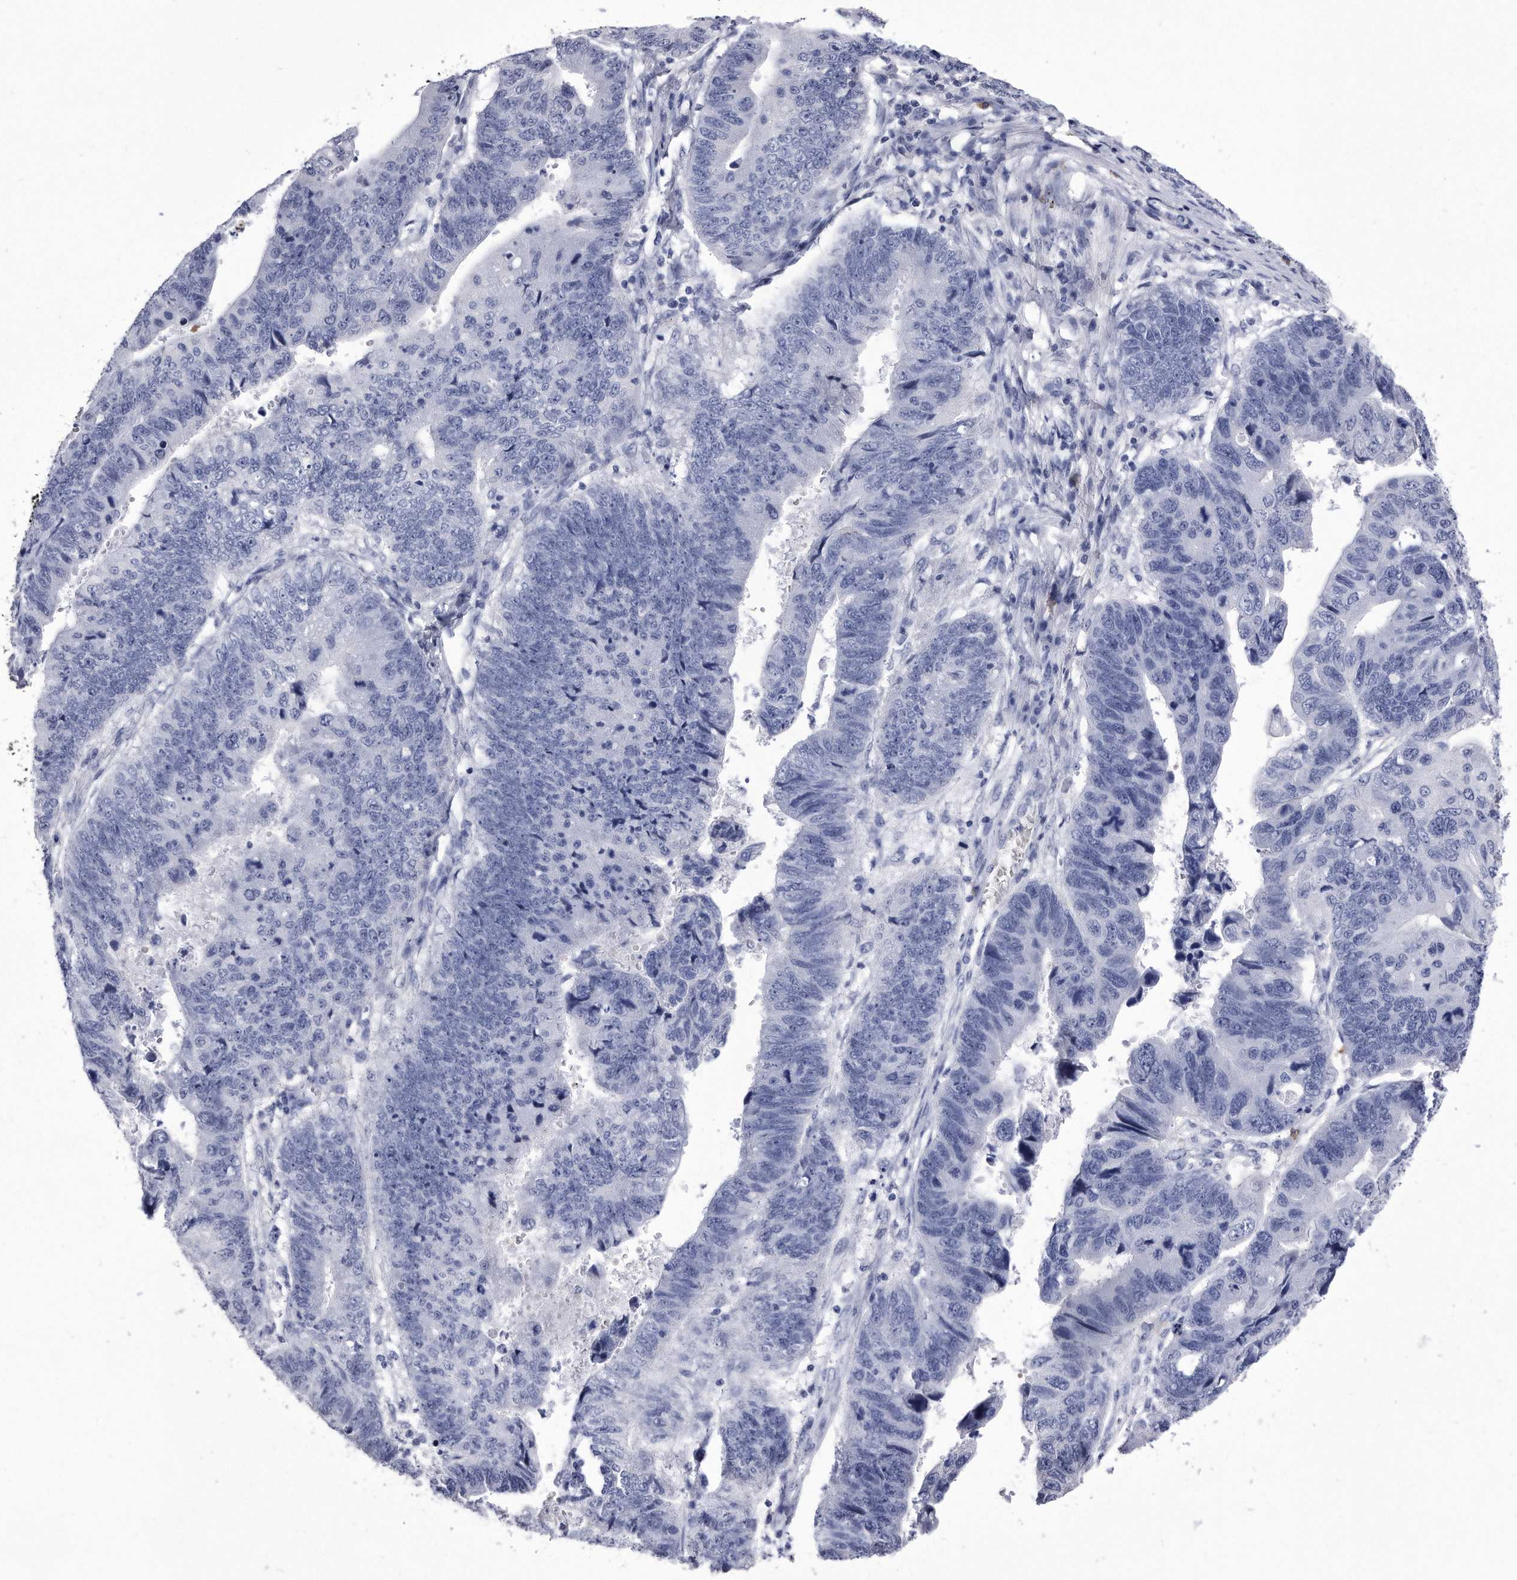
{"staining": {"intensity": "negative", "quantity": "none", "location": "none"}, "tissue": "stomach cancer", "cell_type": "Tumor cells", "image_type": "cancer", "snomed": [{"axis": "morphology", "description": "Adenocarcinoma, NOS"}, {"axis": "topography", "description": "Stomach"}], "caption": "A histopathology image of stomach cancer stained for a protein demonstrates no brown staining in tumor cells. The staining is performed using DAB brown chromogen with nuclei counter-stained in using hematoxylin.", "gene": "KCTD8", "patient": {"sex": "male", "age": 59}}